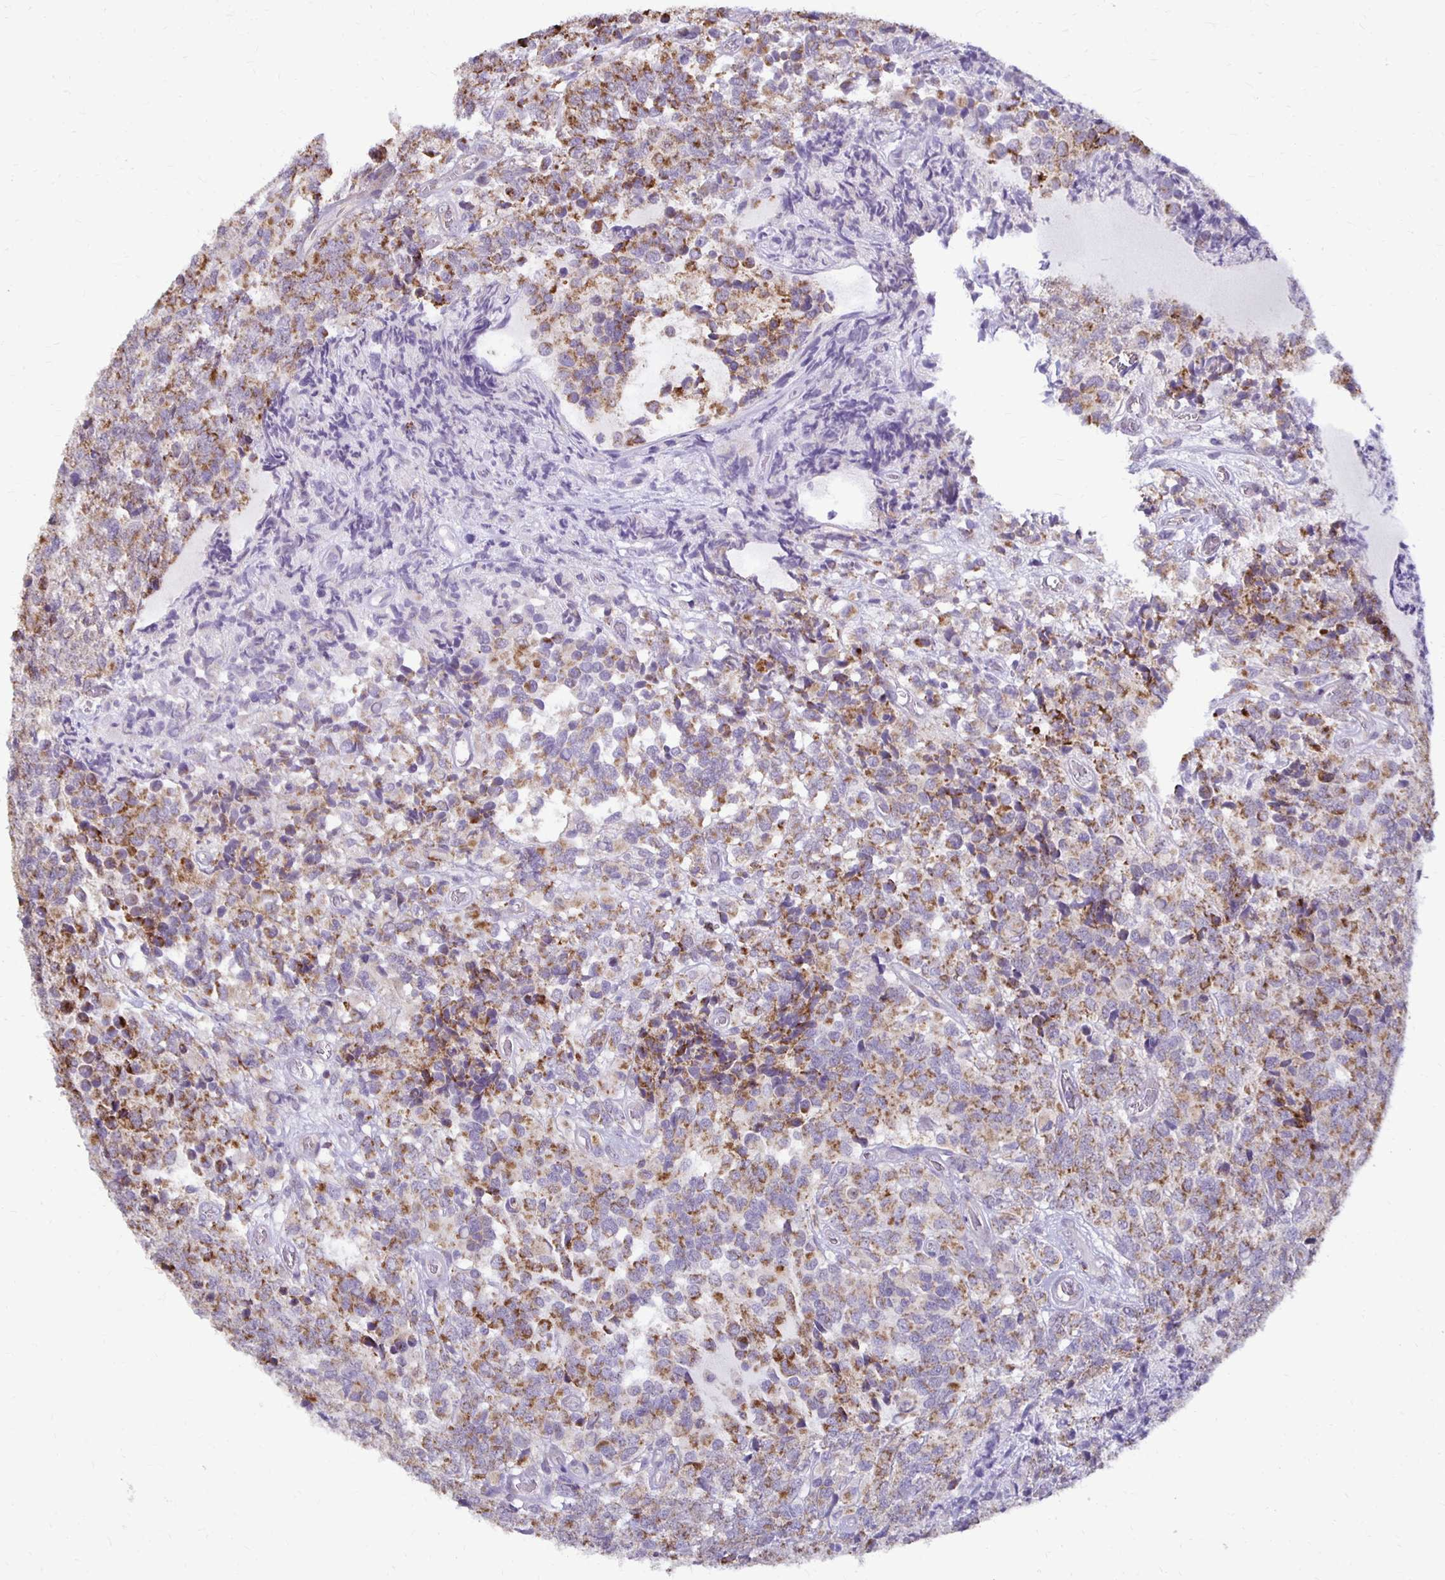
{"staining": {"intensity": "moderate", "quantity": ">75%", "location": "cytoplasmic/membranous"}, "tissue": "glioma", "cell_type": "Tumor cells", "image_type": "cancer", "snomed": [{"axis": "morphology", "description": "Glioma, malignant, High grade"}, {"axis": "topography", "description": "Brain"}], "caption": "About >75% of tumor cells in human glioma exhibit moderate cytoplasmic/membranous protein positivity as visualized by brown immunohistochemical staining.", "gene": "IER3", "patient": {"sex": "male", "age": 39}}